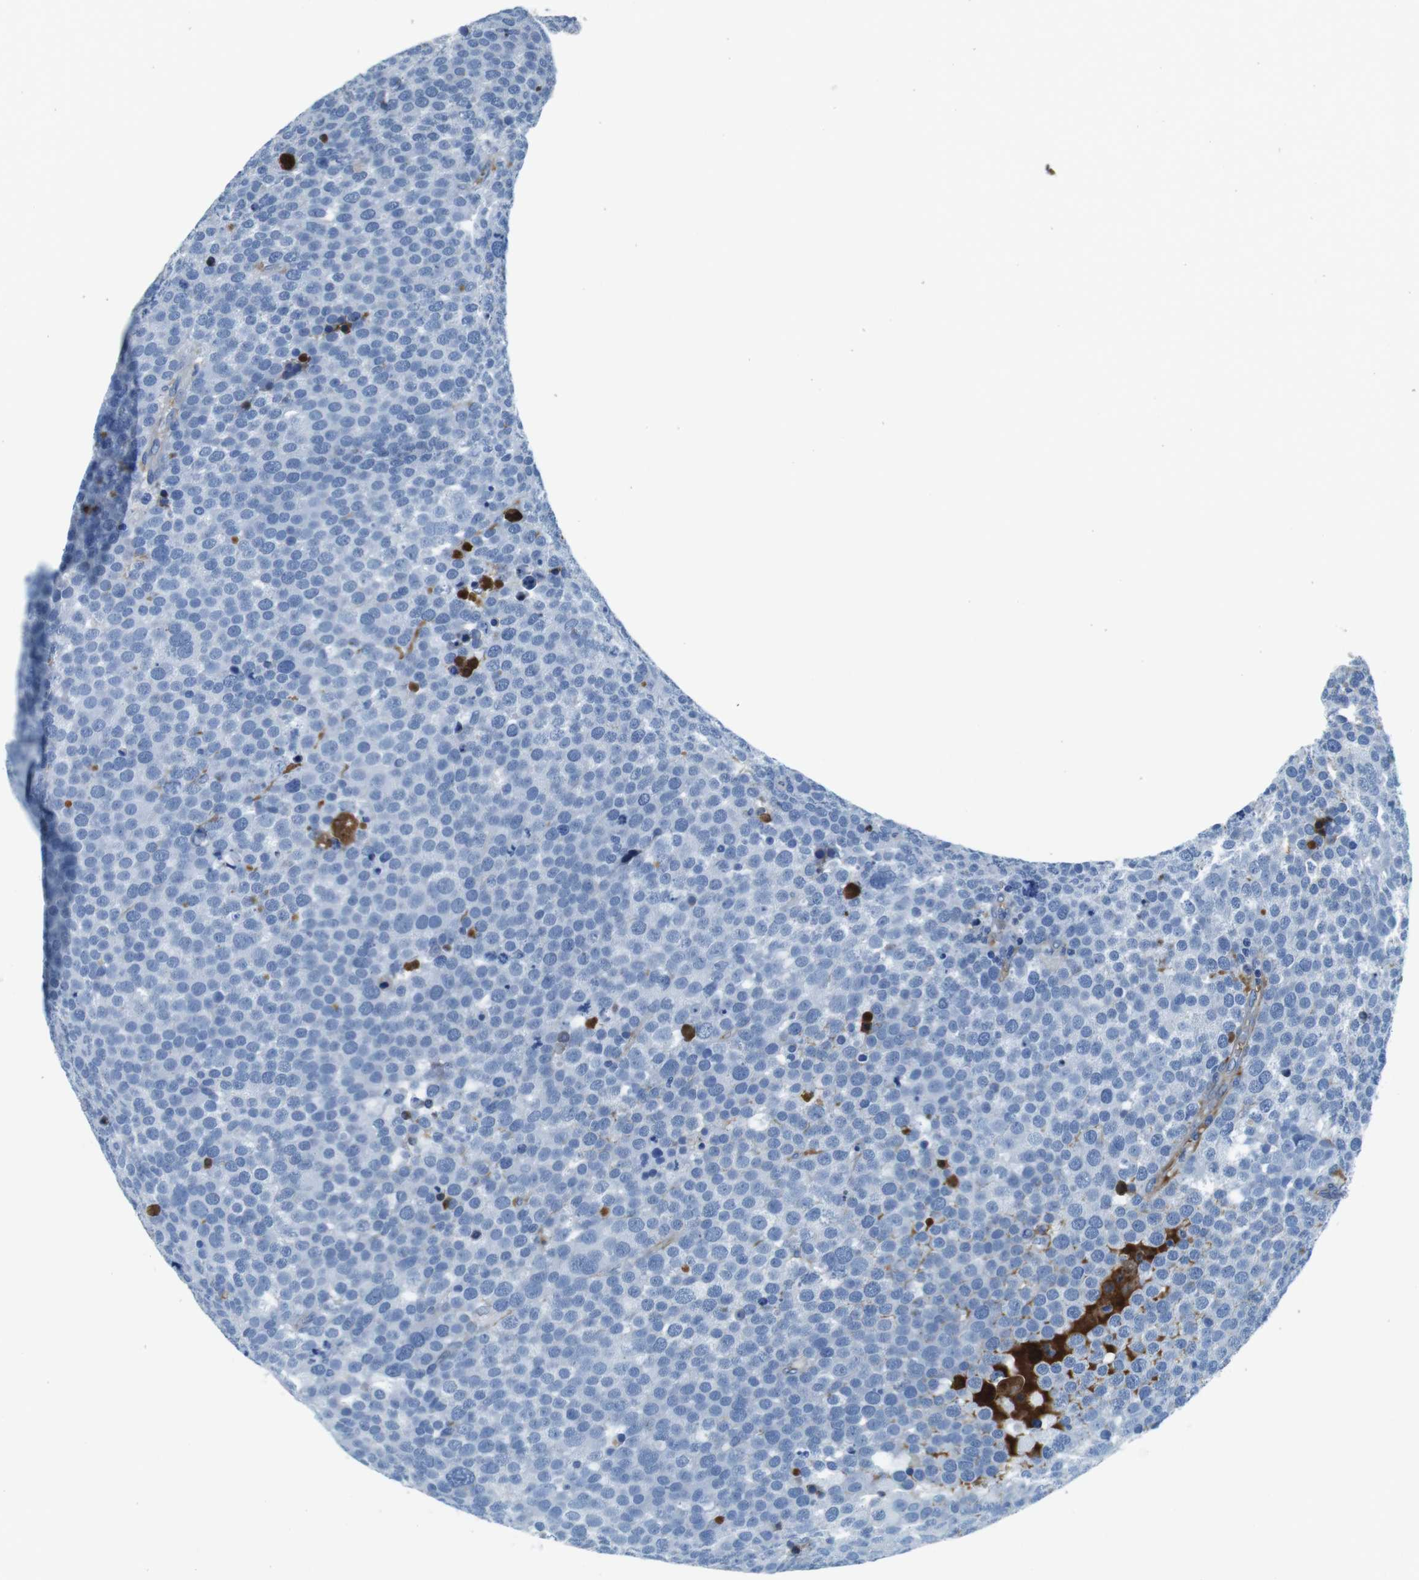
{"staining": {"intensity": "negative", "quantity": "none", "location": "none"}, "tissue": "testis cancer", "cell_type": "Tumor cells", "image_type": "cancer", "snomed": [{"axis": "morphology", "description": "Seminoma, NOS"}, {"axis": "topography", "description": "Testis"}], "caption": "Human testis cancer (seminoma) stained for a protein using immunohistochemistry (IHC) exhibits no expression in tumor cells.", "gene": "IGKC", "patient": {"sex": "male", "age": 71}}